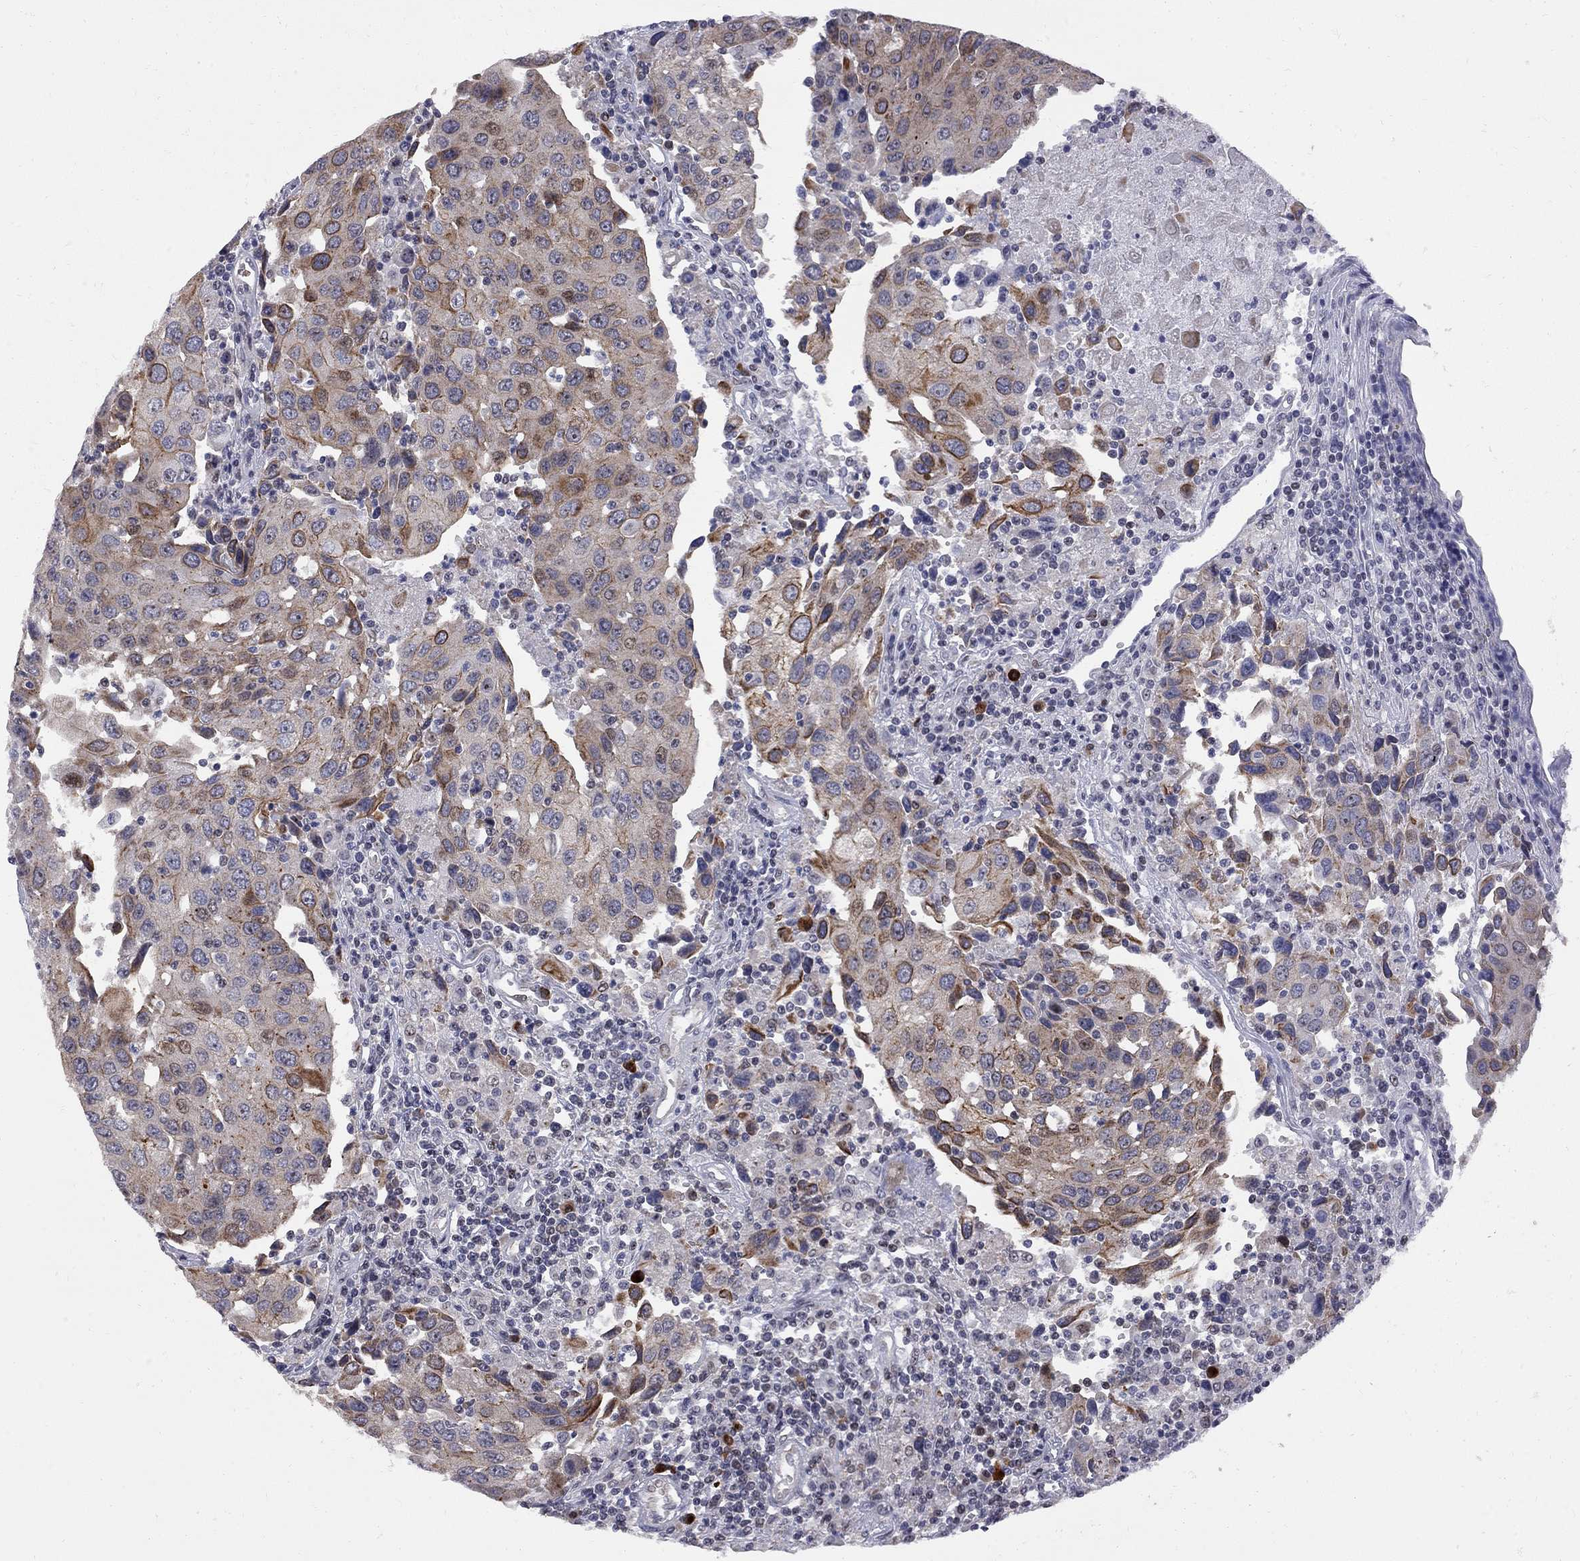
{"staining": {"intensity": "moderate", "quantity": "<25%", "location": "cytoplasmic/membranous"}, "tissue": "urothelial cancer", "cell_type": "Tumor cells", "image_type": "cancer", "snomed": [{"axis": "morphology", "description": "Urothelial carcinoma, High grade"}, {"axis": "topography", "description": "Urinary bladder"}], "caption": "Urothelial cancer was stained to show a protein in brown. There is low levels of moderate cytoplasmic/membranous positivity in about <25% of tumor cells. Using DAB (brown) and hematoxylin (blue) stains, captured at high magnification using brightfield microscopy.", "gene": "DHX33", "patient": {"sex": "female", "age": 85}}